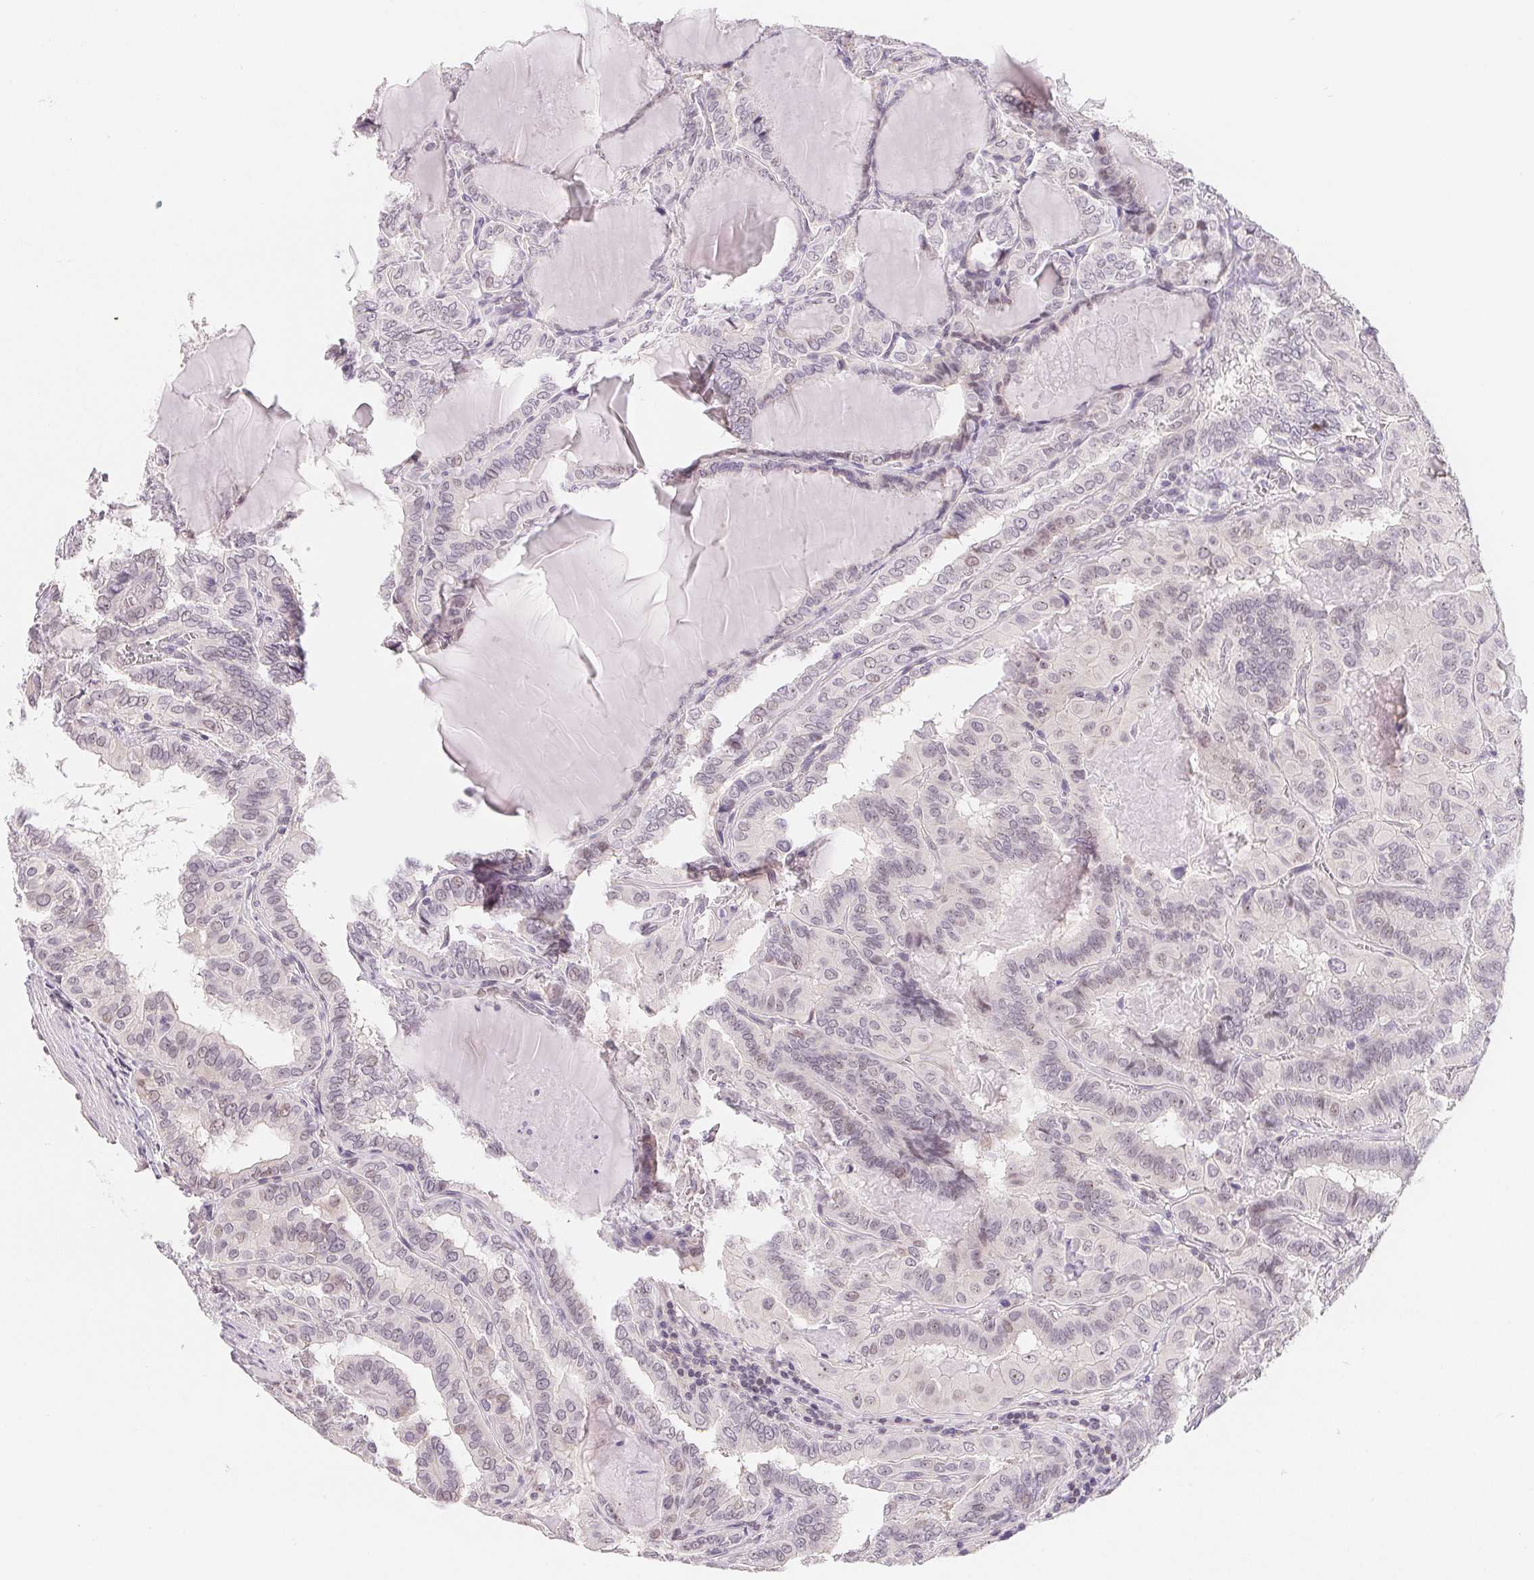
{"staining": {"intensity": "negative", "quantity": "none", "location": "none"}, "tissue": "thyroid cancer", "cell_type": "Tumor cells", "image_type": "cancer", "snomed": [{"axis": "morphology", "description": "Papillary adenocarcinoma, NOS"}, {"axis": "topography", "description": "Thyroid gland"}], "caption": "This is a histopathology image of immunohistochemistry staining of thyroid papillary adenocarcinoma, which shows no expression in tumor cells. (DAB immunohistochemistry (IHC) visualized using brightfield microscopy, high magnification).", "gene": "LCA5L", "patient": {"sex": "female", "age": 46}}